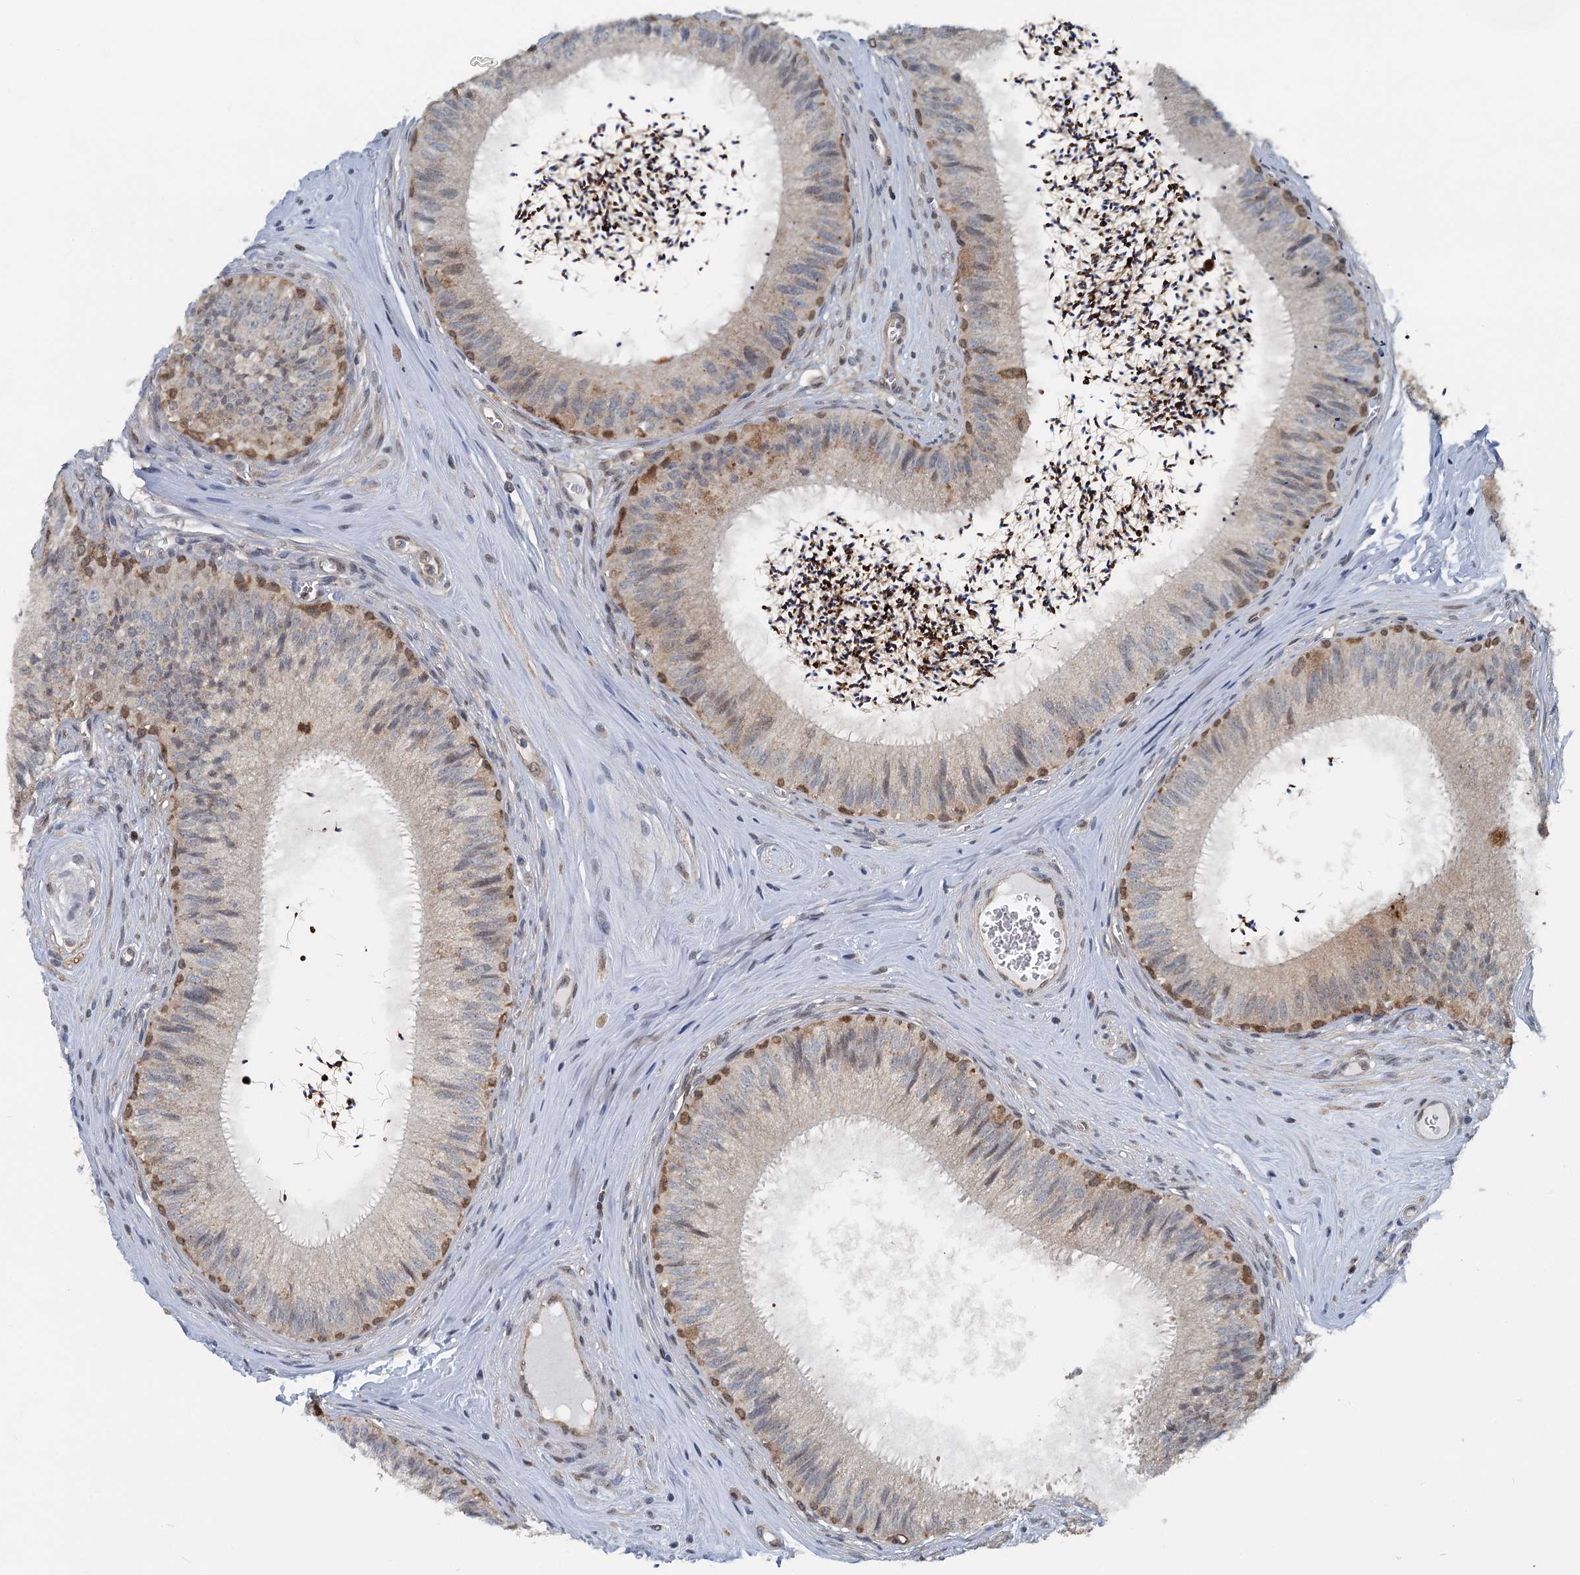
{"staining": {"intensity": "moderate", "quantity": "25%-75%", "location": "cytoplasmic/membranous"}, "tissue": "epididymis", "cell_type": "Glandular cells", "image_type": "normal", "snomed": [{"axis": "morphology", "description": "Normal tissue, NOS"}, {"axis": "topography", "description": "Epididymis"}], "caption": "A brown stain highlights moderate cytoplasmic/membranous staining of a protein in glandular cells of normal human epididymis.", "gene": "GPI", "patient": {"sex": "male", "age": 46}}